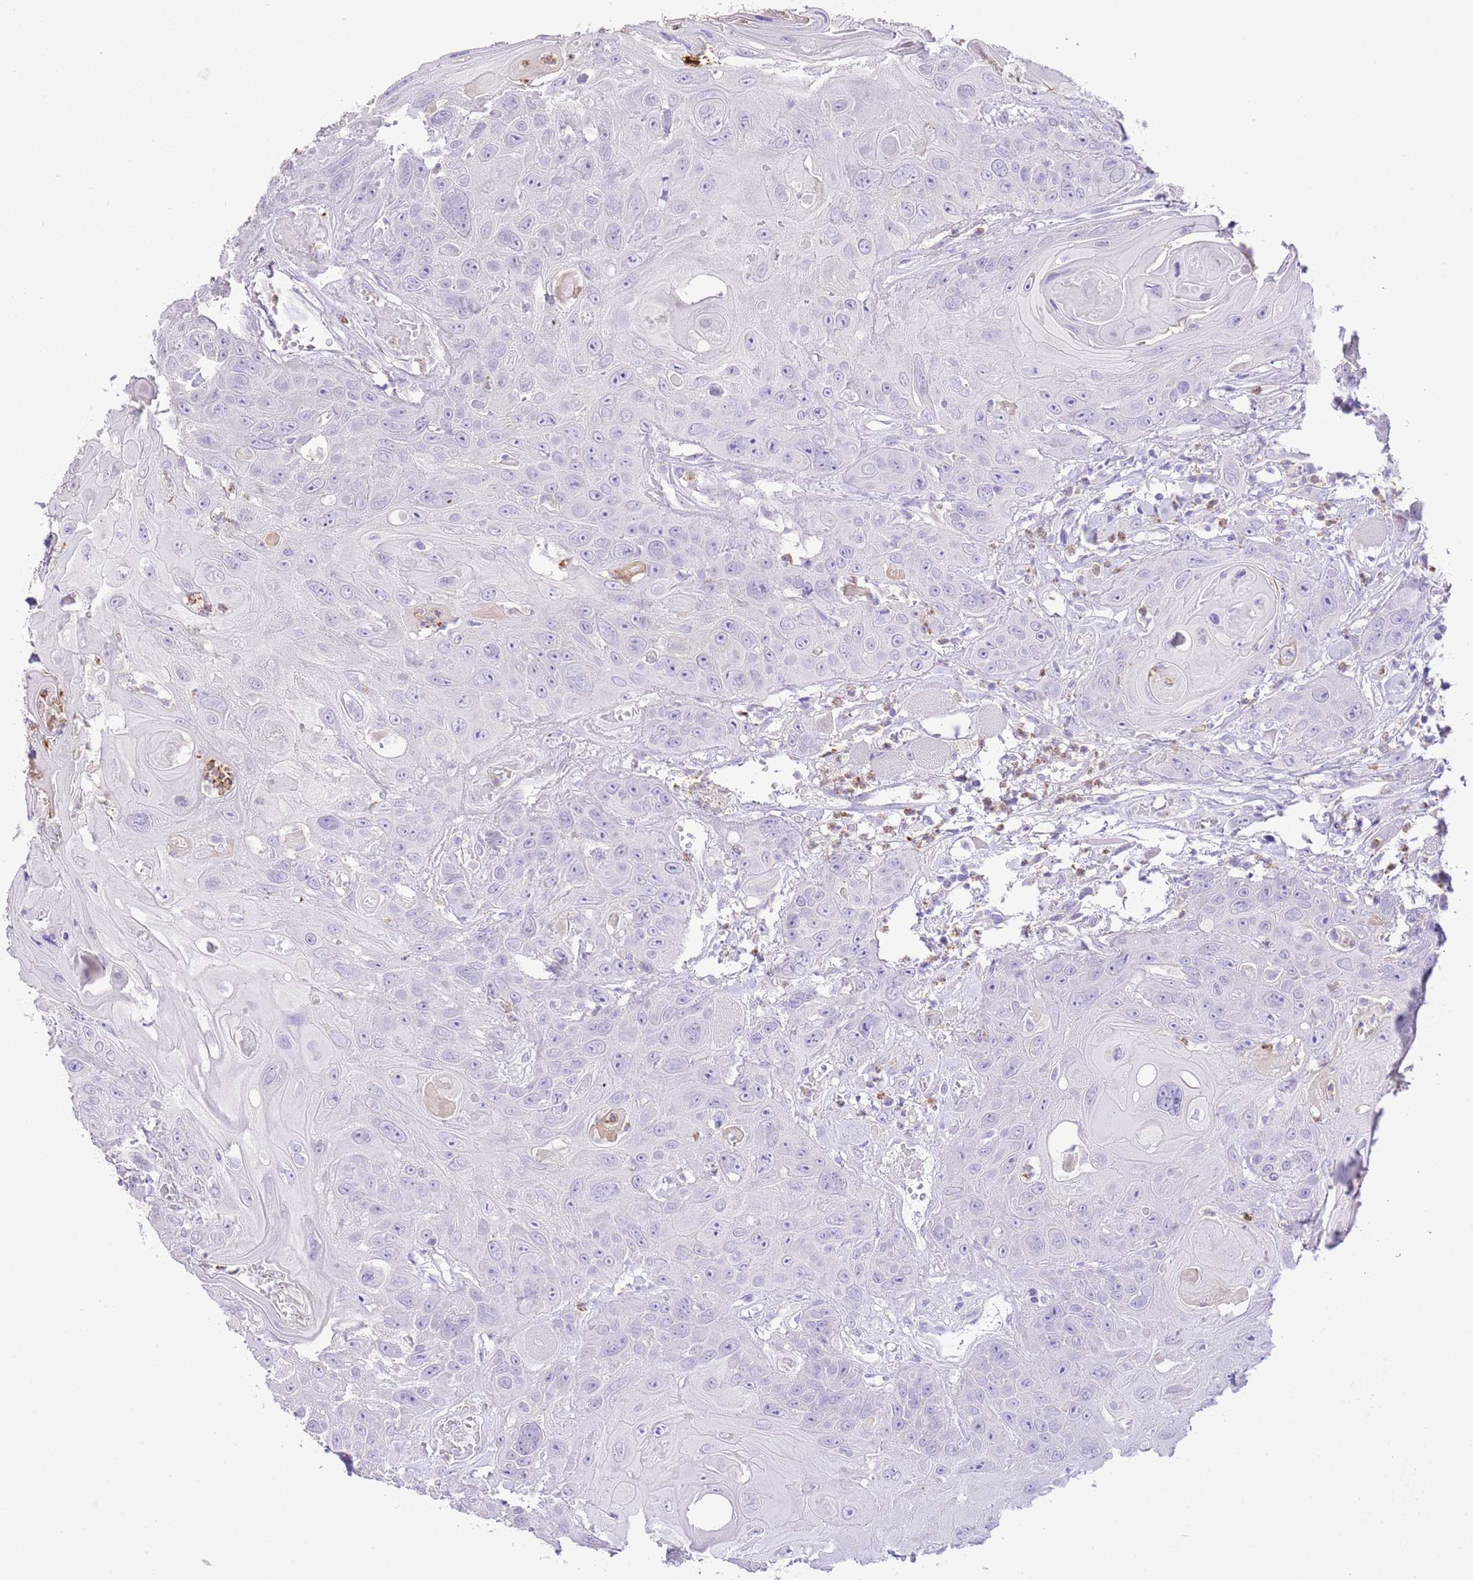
{"staining": {"intensity": "negative", "quantity": "none", "location": "none"}, "tissue": "head and neck cancer", "cell_type": "Tumor cells", "image_type": "cancer", "snomed": [{"axis": "morphology", "description": "Squamous cell carcinoma, NOS"}, {"axis": "topography", "description": "Head-Neck"}], "caption": "Immunohistochemistry photomicrograph of neoplastic tissue: human head and neck cancer stained with DAB (3,3'-diaminobenzidine) shows no significant protein expression in tumor cells.", "gene": "OR2Z1", "patient": {"sex": "female", "age": 59}}